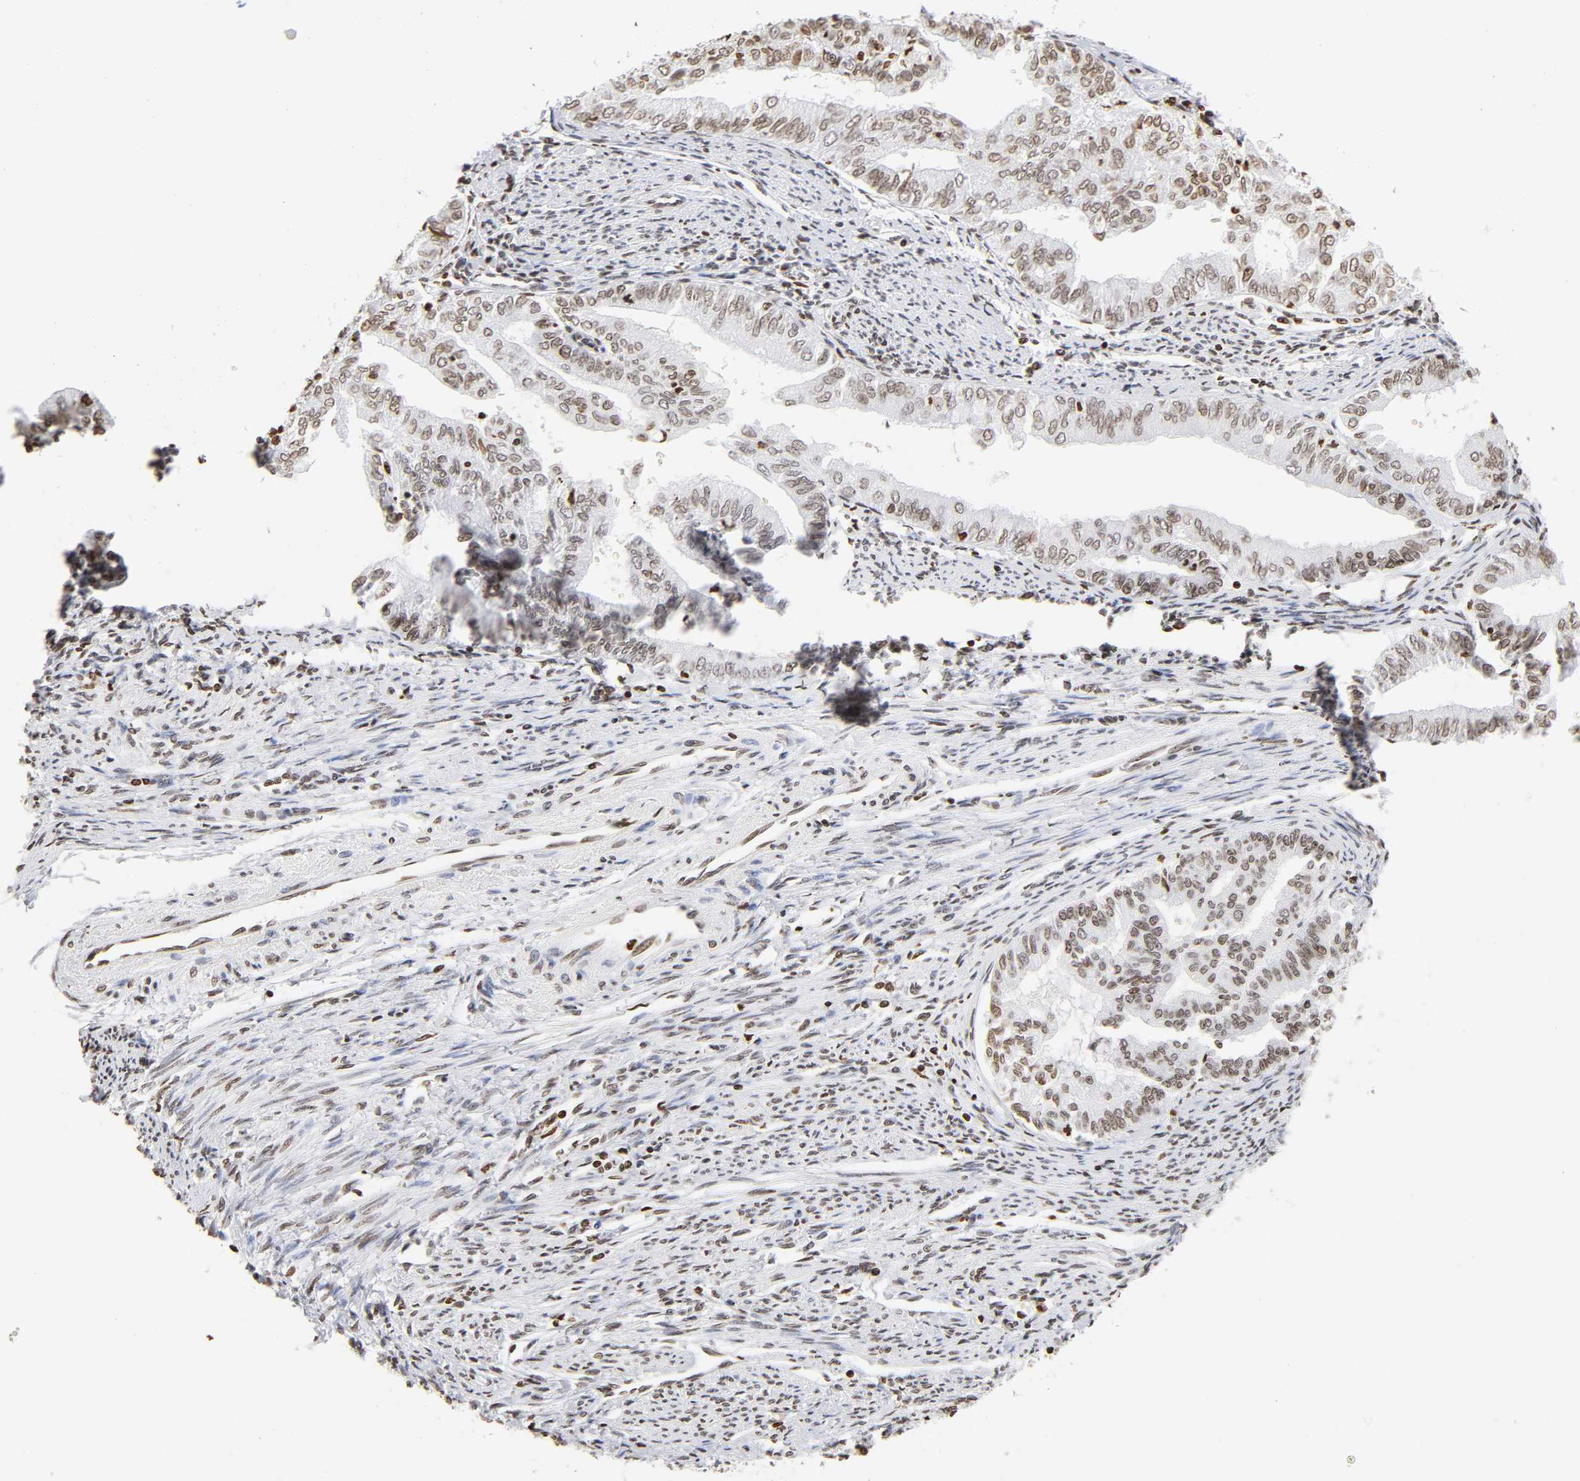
{"staining": {"intensity": "weak", "quantity": ">75%", "location": "nuclear"}, "tissue": "endometrial cancer", "cell_type": "Tumor cells", "image_type": "cancer", "snomed": [{"axis": "morphology", "description": "Adenocarcinoma, NOS"}, {"axis": "topography", "description": "Endometrium"}], "caption": "Immunohistochemical staining of human endometrial adenocarcinoma reveals weak nuclear protein staining in approximately >75% of tumor cells. (IHC, brightfield microscopy, high magnification).", "gene": "H2AC12", "patient": {"sex": "female", "age": 66}}